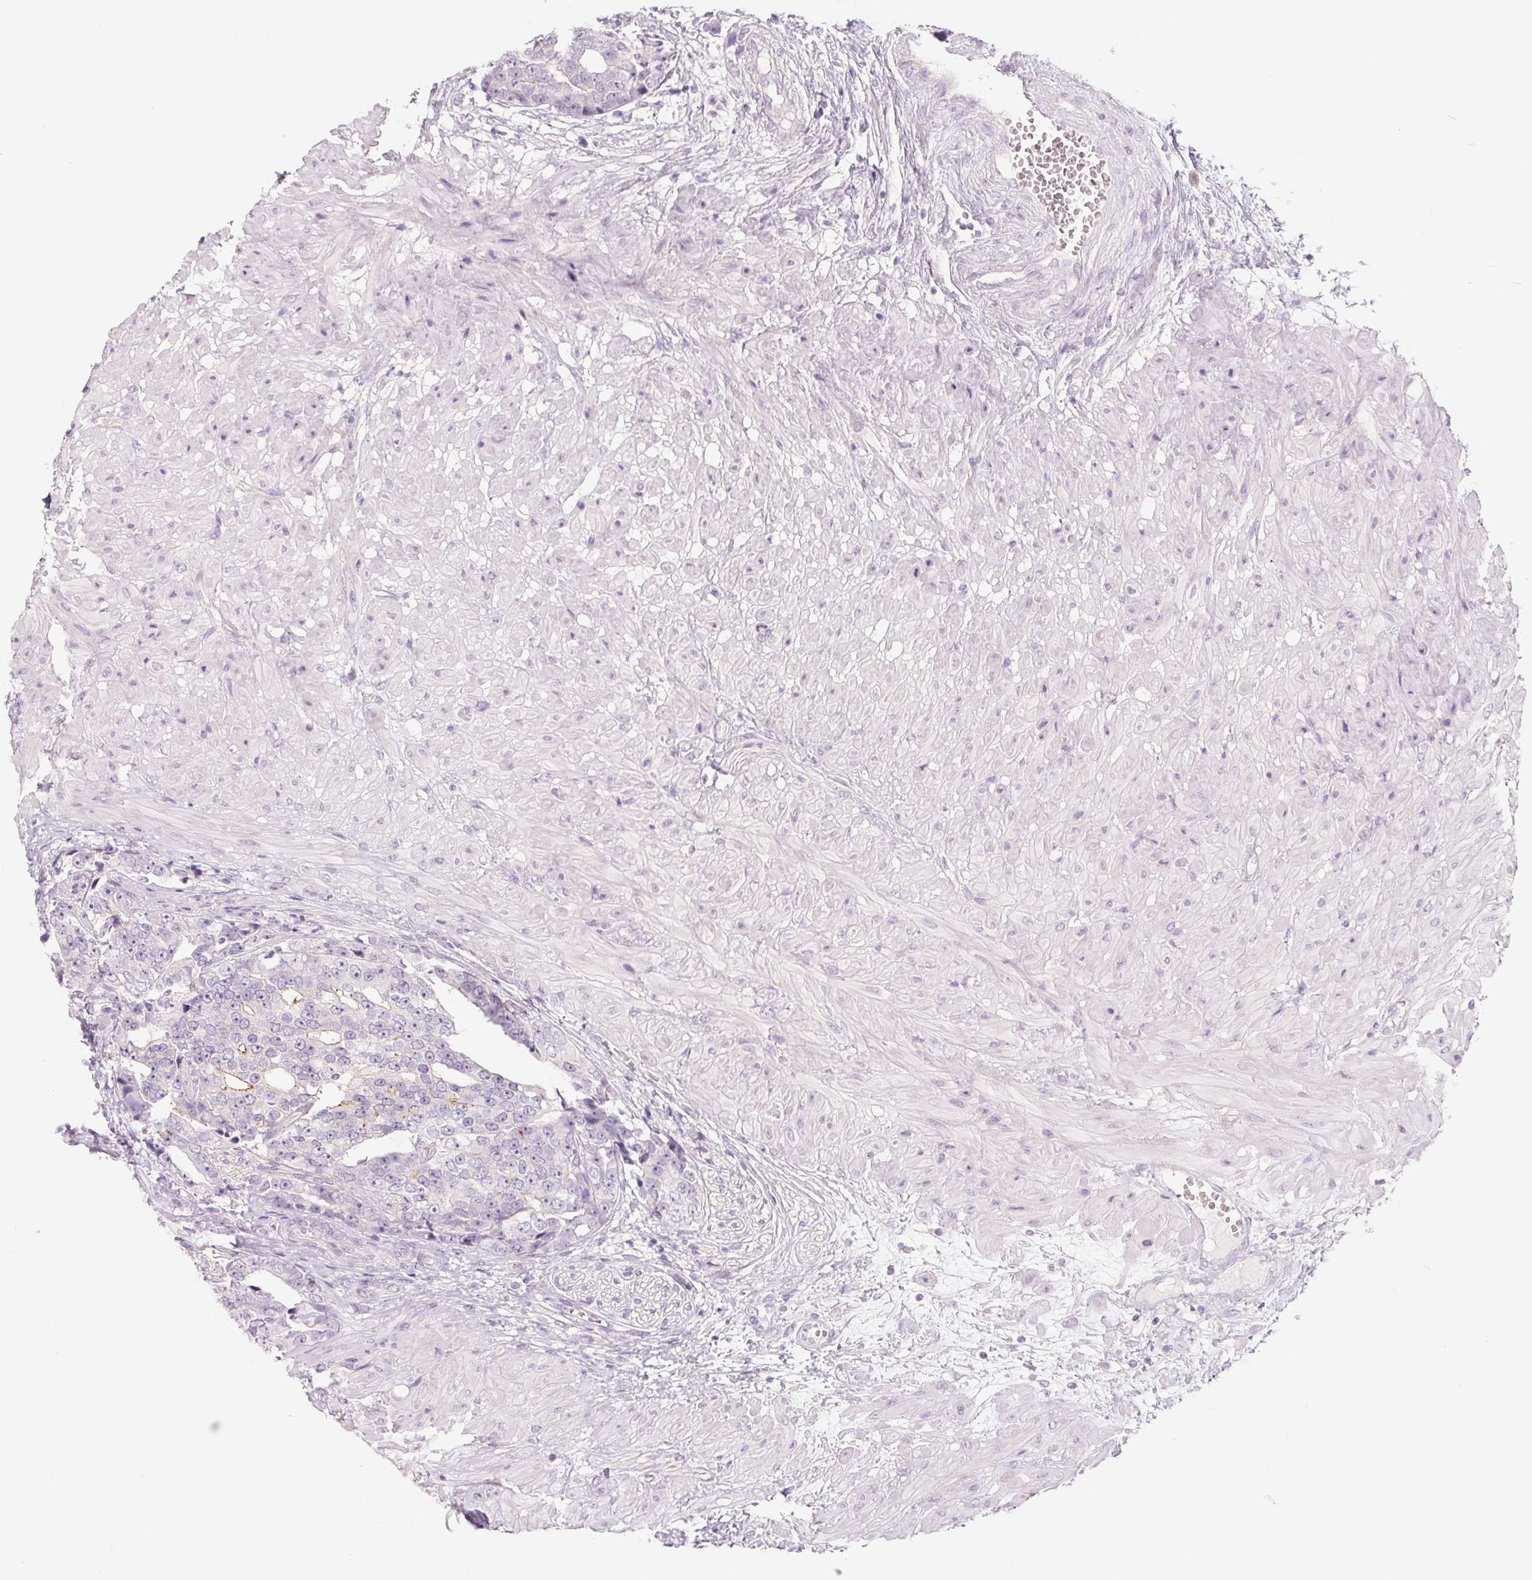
{"staining": {"intensity": "moderate", "quantity": "<25%", "location": "cytoplasmic/membranous"}, "tissue": "prostate cancer", "cell_type": "Tumor cells", "image_type": "cancer", "snomed": [{"axis": "morphology", "description": "Adenocarcinoma, High grade"}, {"axis": "topography", "description": "Prostate"}], "caption": "High-grade adenocarcinoma (prostate) tissue demonstrates moderate cytoplasmic/membranous positivity in about <25% of tumor cells, visualized by immunohistochemistry. (DAB (3,3'-diaminobenzidine) IHC, brown staining for protein, blue staining for nuclei).", "gene": "POU1F1", "patient": {"sex": "male", "age": 71}}